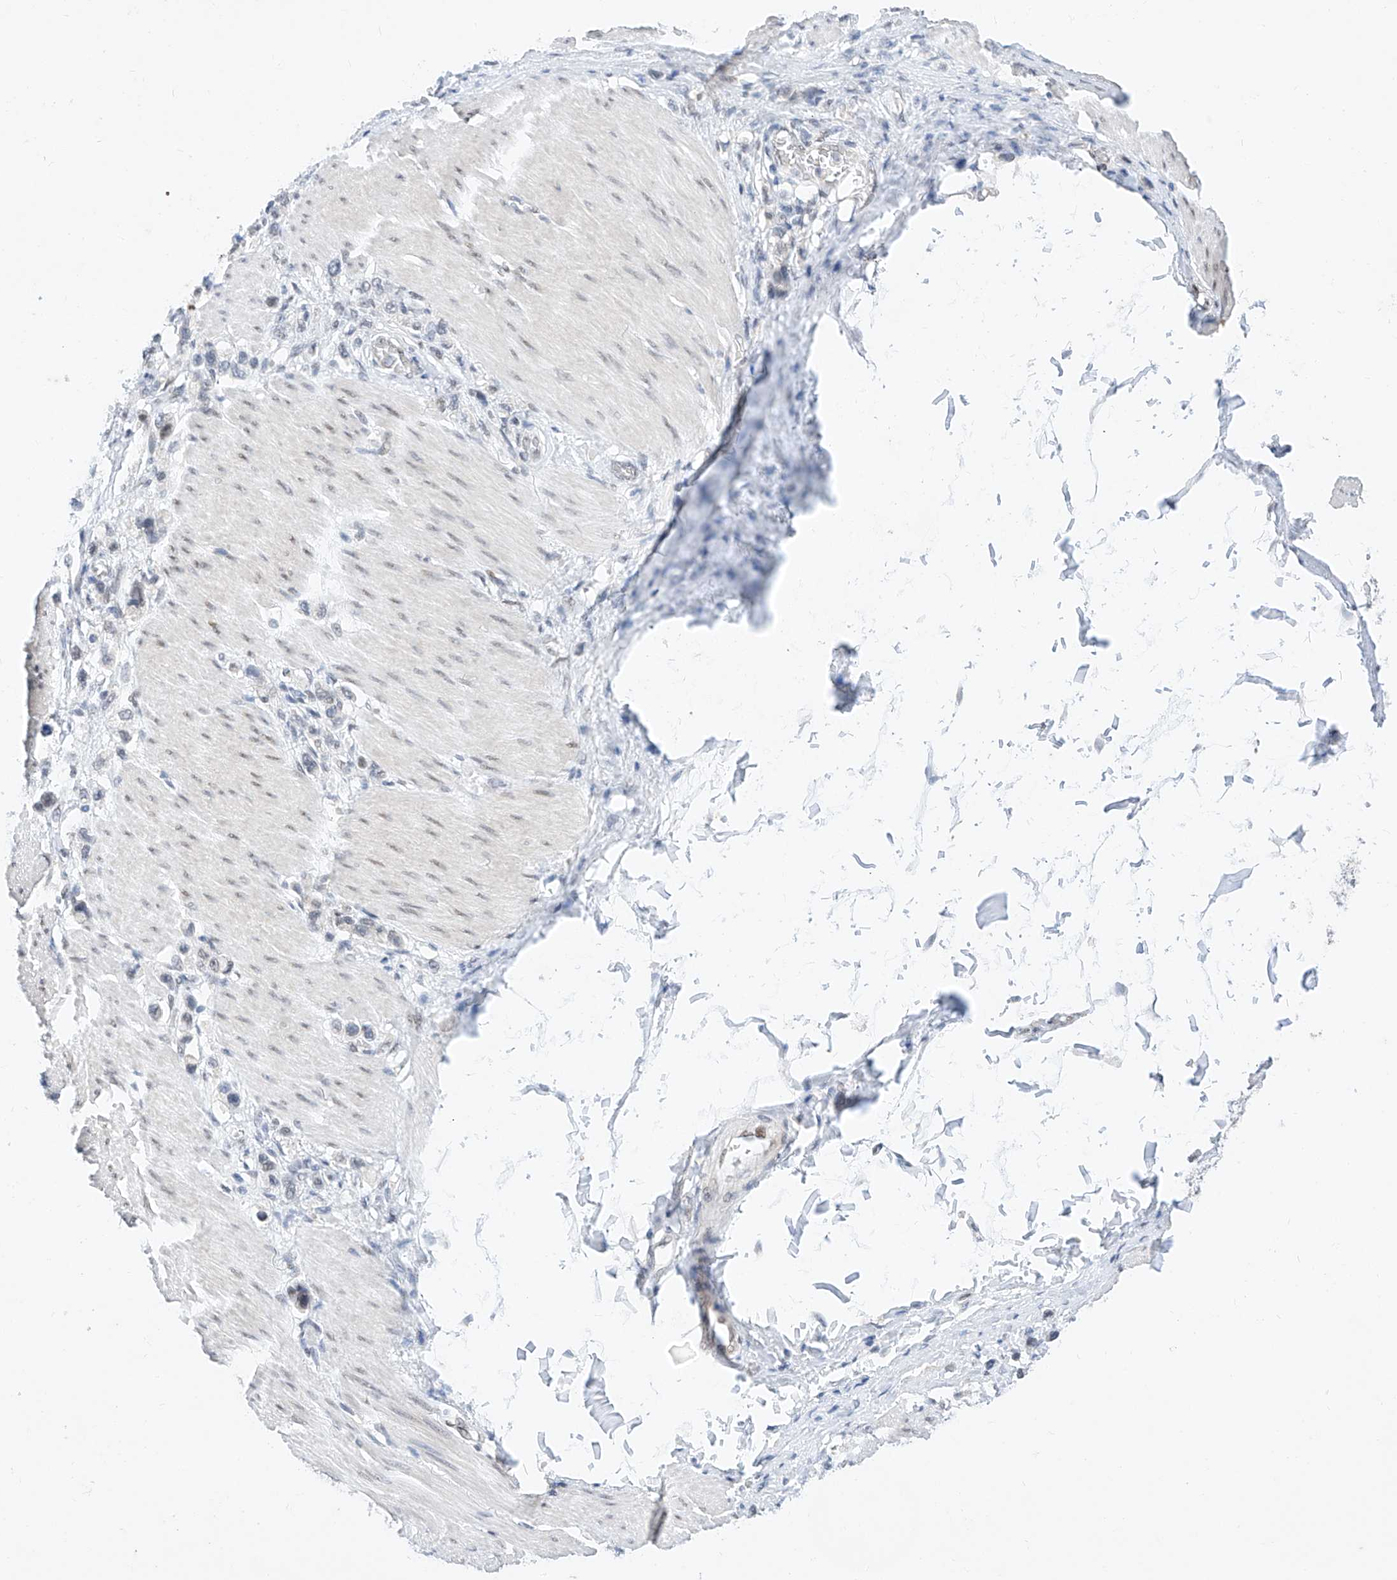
{"staining": {"intensity": "negative", "quantity": "none", "location": "none"}, "tissue": "stomach cancer", "cell_type": "Tumor cells", "image_type": "cancer", "snomed": [{"axis": "morphology", "description": "Adenocarcinoma, NOS"}, {"axis": "topography", "description": "Stomach"}], "caption": "Immunohistochemistry (IHC) photomicrograph of neoplastic tissue: human adenocarcinoma (stomach) stained with DAB shows no significant protein expression in tumor cells. (Stains: DAB (3,3'-diaminobenzidine) immunohistochemistry with hematoxylin counter stain, Microscopy: brightfield microscopy at high magnification).", "gene": "KCNJ1", "patient": {"sex": "female", "age": 65}}